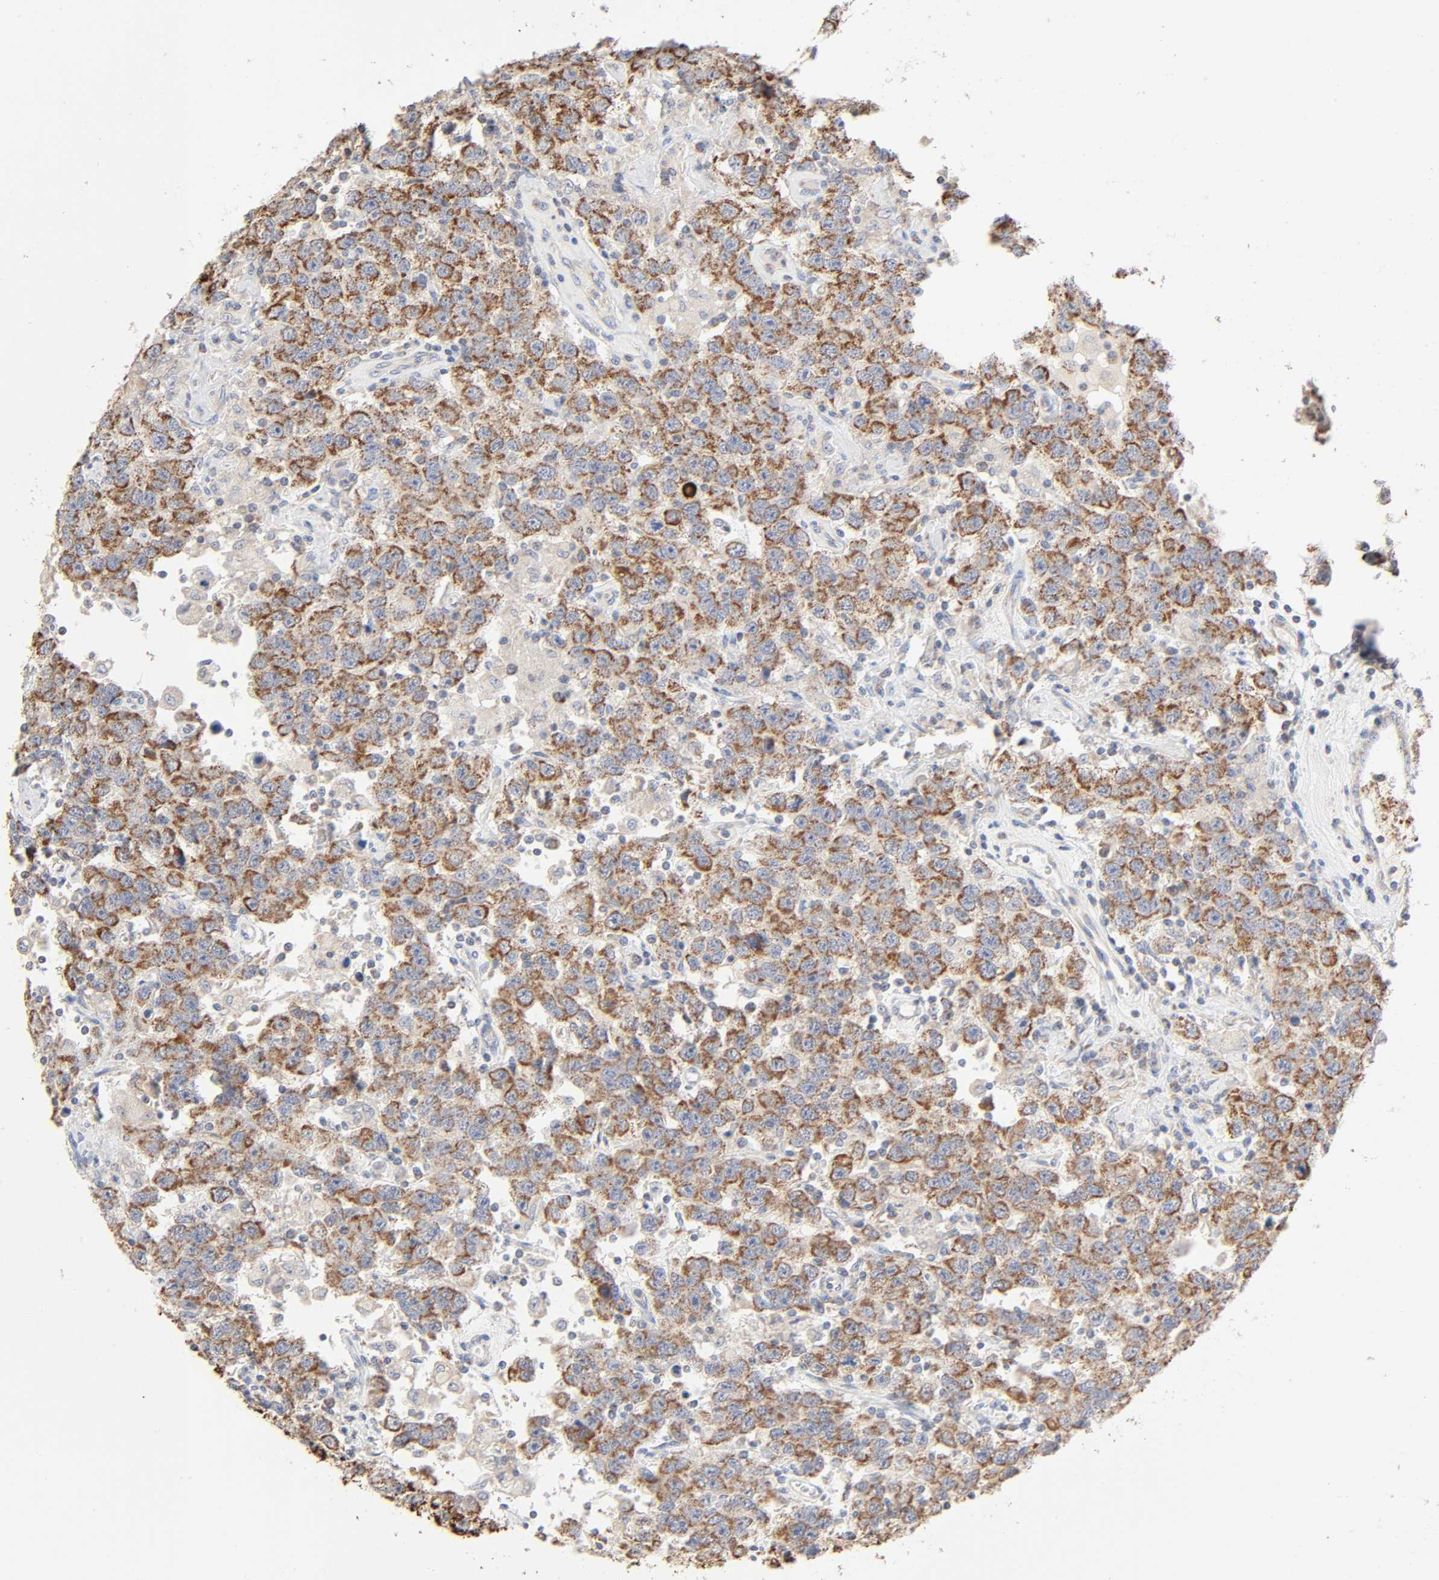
{"staining": {"intensity": "moderate", "quantity": ">75%", "location": "cytoplasmic/membranous"}, "tissue": "testis cancer", "cell_type": "Tumor cells", "image_type": "cancer", "snomed": [{"axis": "morphology", "description": "Seminoma, NOS"}, {"axis": "topography", "description": "Testis"}], "caption": "Protein analysis of testis cancer (seminoma) tissue exhibits moderate cytoplasmic/membranous expression in about >75% of tumor cells.", "gene": "SYT16", "patient": {"sex": "male", "age": 41}}